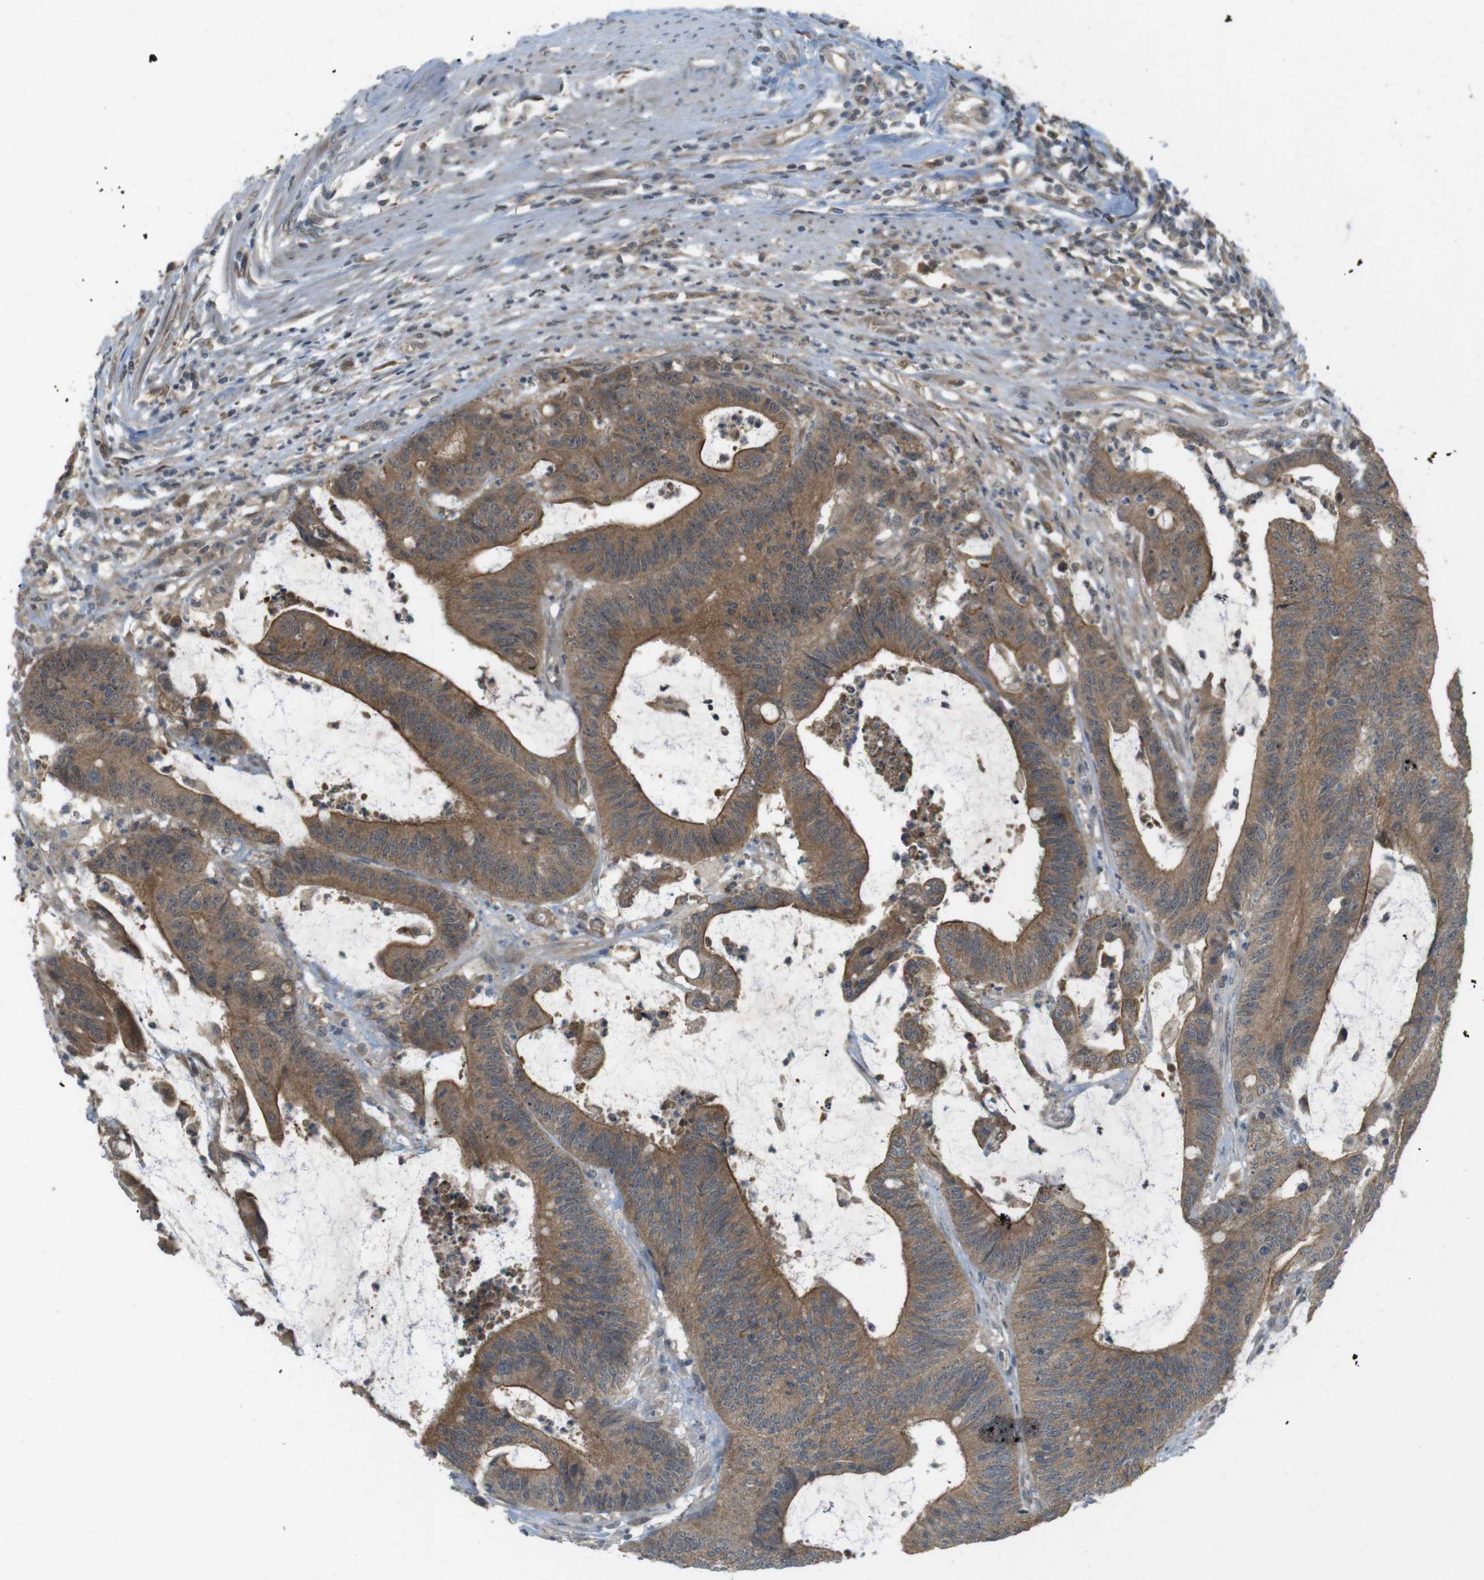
{"staining": {"intensity": "moderate", "quantity": ">75%", "location": "cytoplasmic/membranous"}, "tissue": "colorectal cancer", "cell_type": "Tumor cells", "image_type": "cancer", "snomed": [{"axis": "morphology", "description": "Adenocarcinoma, NOS"}, {"axis": "topography", "description": "Rectum"}], "caption": "Immunohistochemical staining of colorectal adenocarcinoma reveals moderate cytoplasmic/membranous protein expression in approximately >75% of tumor cells.", "gene": "RNF130", "patient": {"sex": "female", "age": 66}}